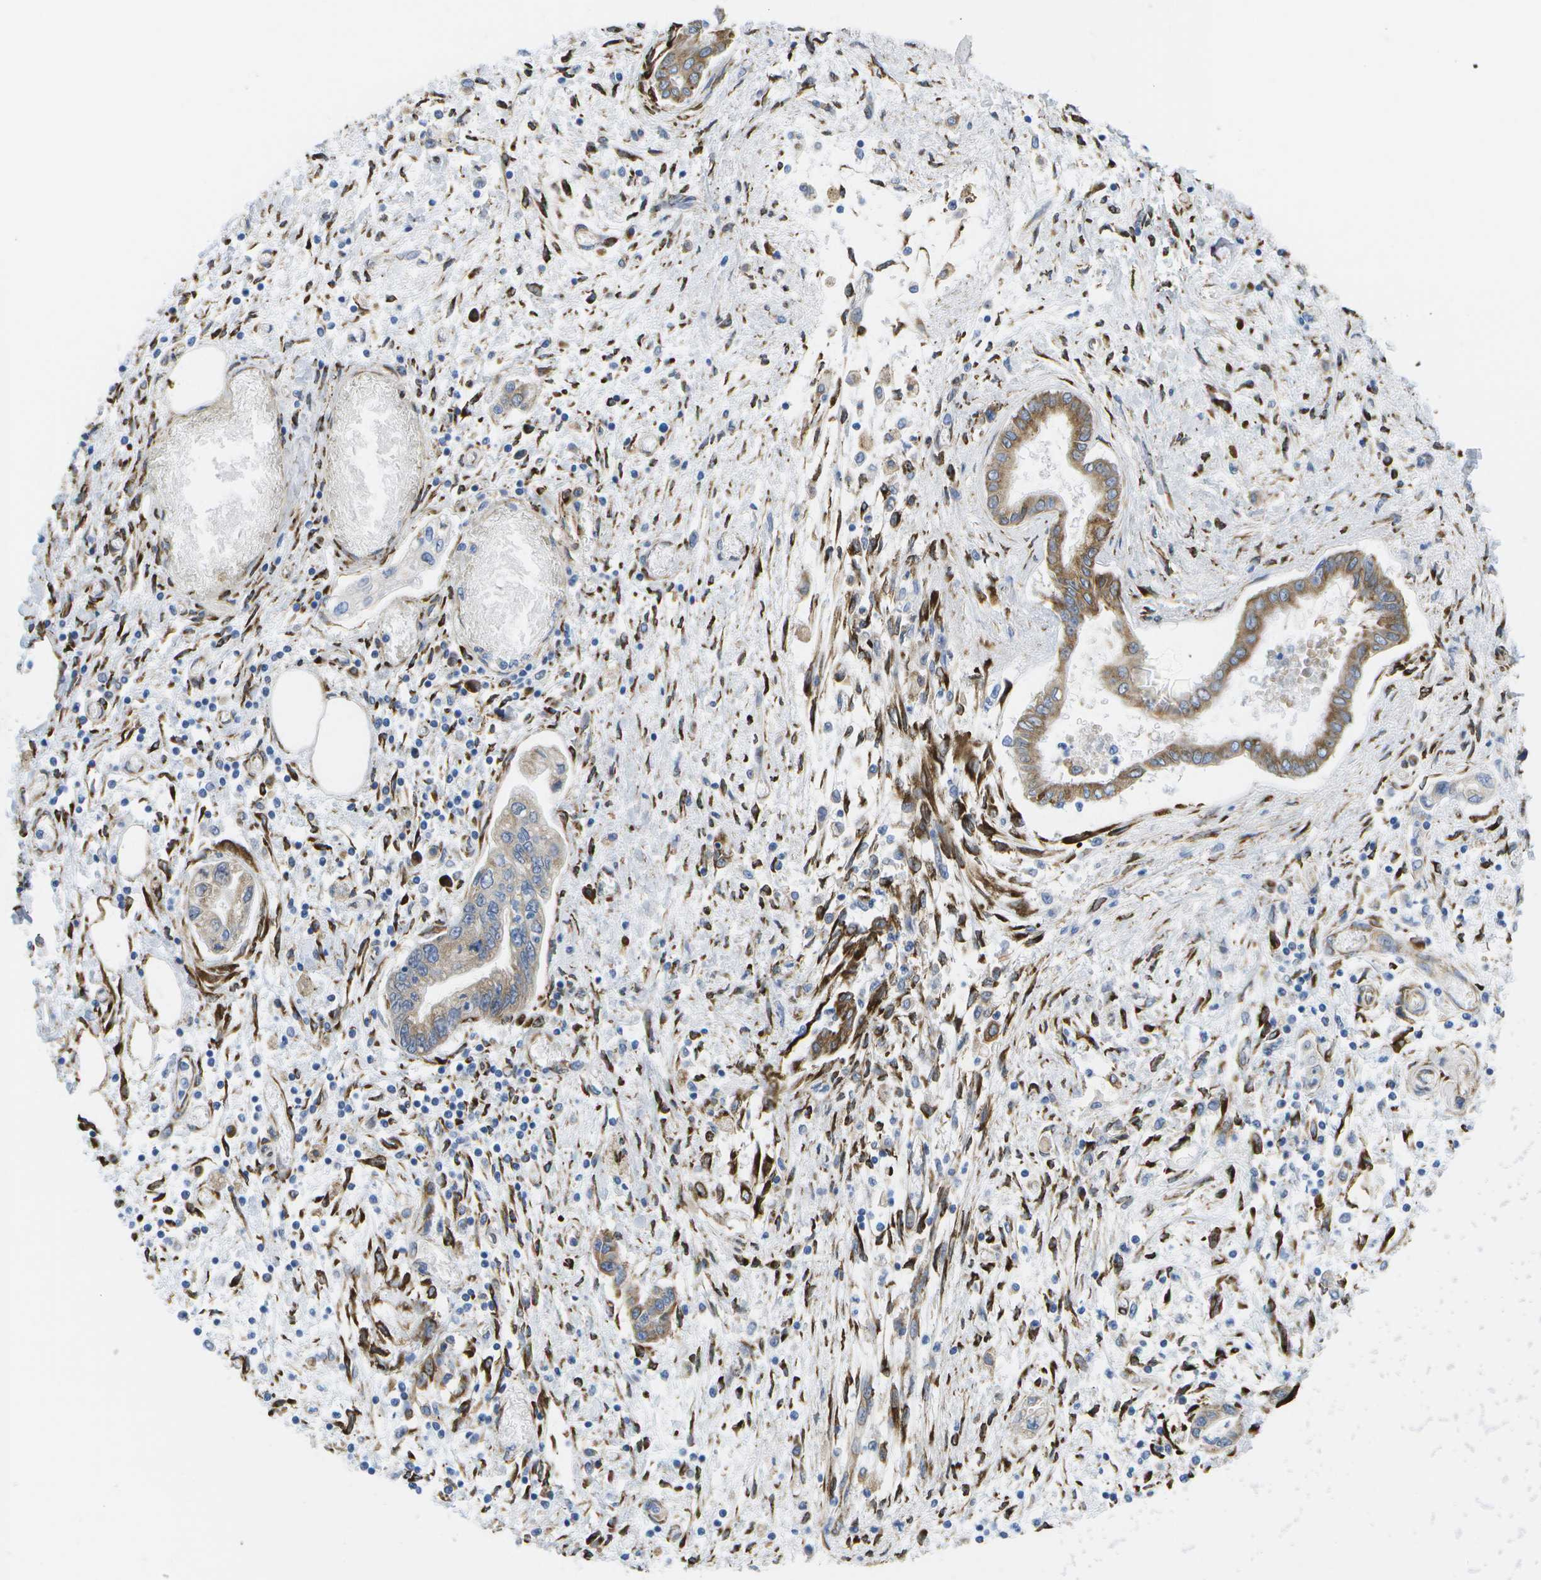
{"staining": {"intensity": "moderate", "quantity": ">75%", "location": "cytoplasmic/membranous"}, "tissue": "pancreatic cancer", "cell_type": "Tumor cells", "image_type": "cancer", "snomed": [{"axis": "morphology", "description": "Adenocarcinoma, NOS"}, {"axis": "topography", "description": "Pancreas"}], "caption": "The histopathology image demonstrates a brown stain indicating the presence of a protein in the cytoplasmic/membranous of tumor cells in pancreatic cancer.", "gene": "ZDHHC17", "patient": {"sex": "male", "age": 56}}